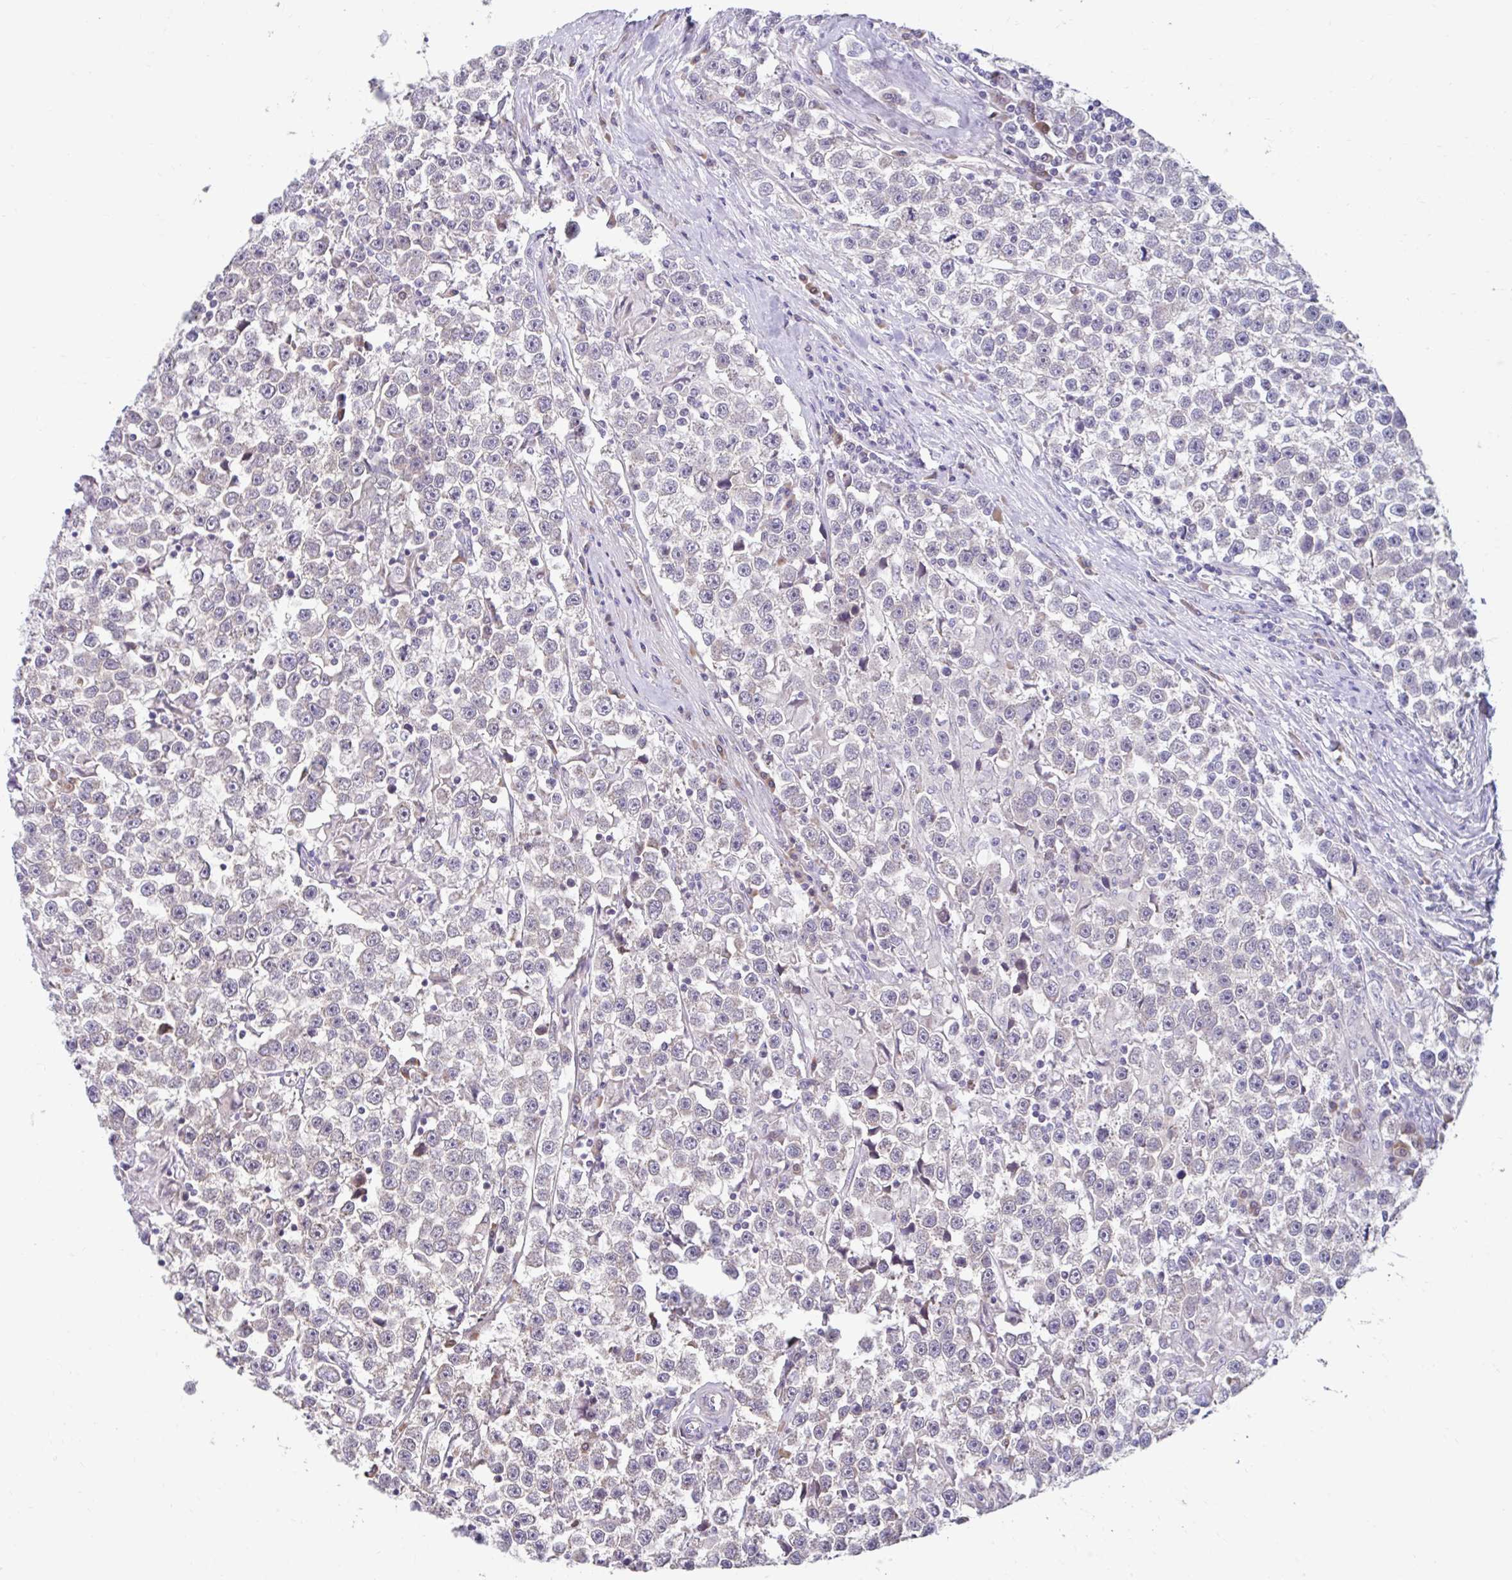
{"staining": {"intensity": "negative", "quantity": "none", "location": "none"}, "tissue": "testis cancer", "cell_type": "Tumor cells", "image_type": "cancer", "snomed": [{"axis": "morphology", "description": "Seminoma, NOS"}, {"axis": "topography", "description": "Testis"}], "caption": "IHC of seminoma (testis) exhibits no expression in tumor cells. (DAB IHC visualized using brightfield microscopy, high magnification).", "gene": "NT5C1B", "patient": {"sex": "male", "age": 31}}